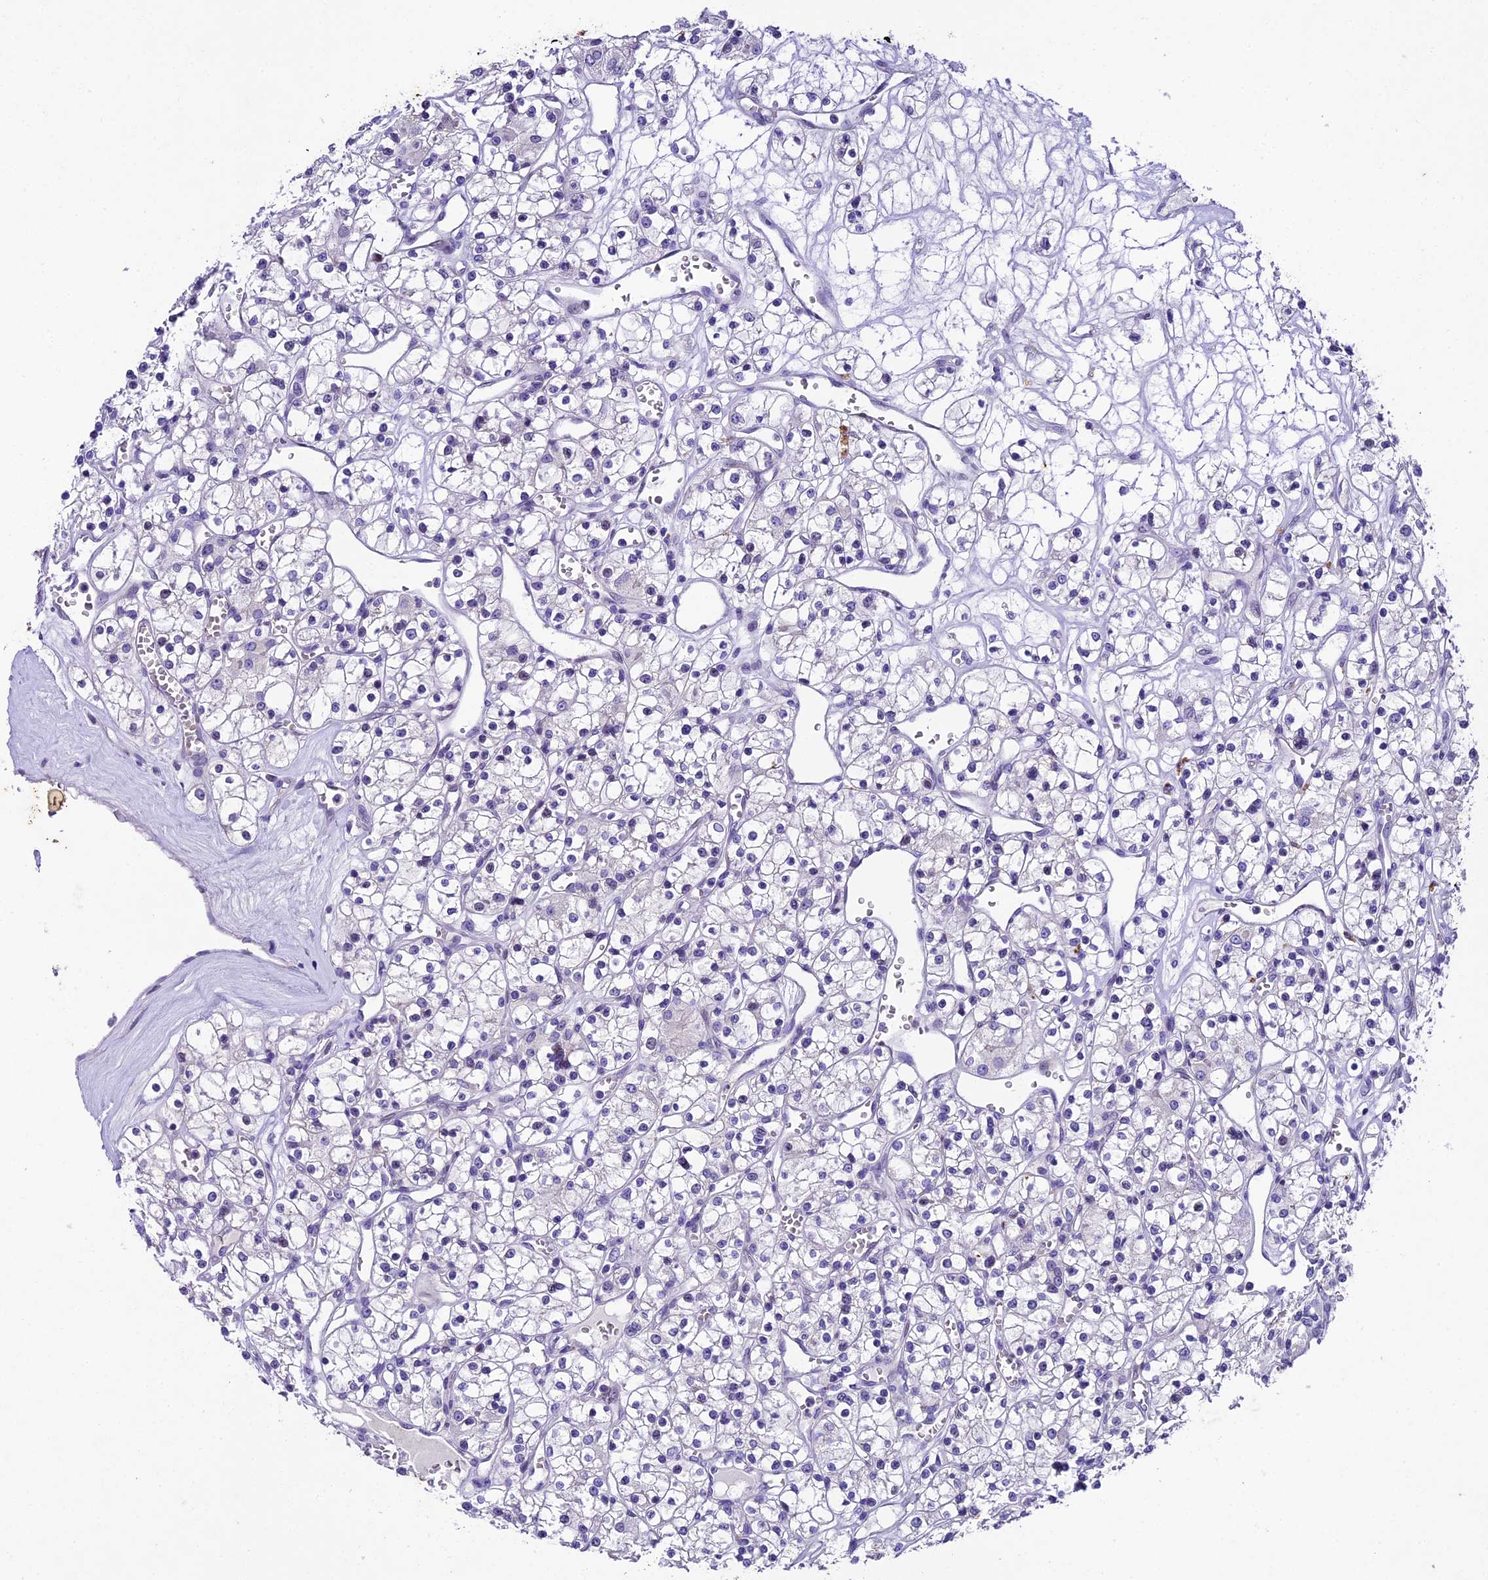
{"staining": {"intensity": "negative", "quantity": "none", "location": "none"}, "tissue": "renal cancer", "cell_type": "Tumor cells", "image_type": "cancer", "snomed": [{"axis": "morphology", "description": "Adenocarcinoma, NOS"}, {"axis": "topography", "description": "Kidney"}], "caption": "This is an immunohistochemistry histopathology image of human adenocarcinoma (renal). There is no positivity in tumor cells.", "gene": "IFT140", "patient": {"sex": "female", "age": 59}}